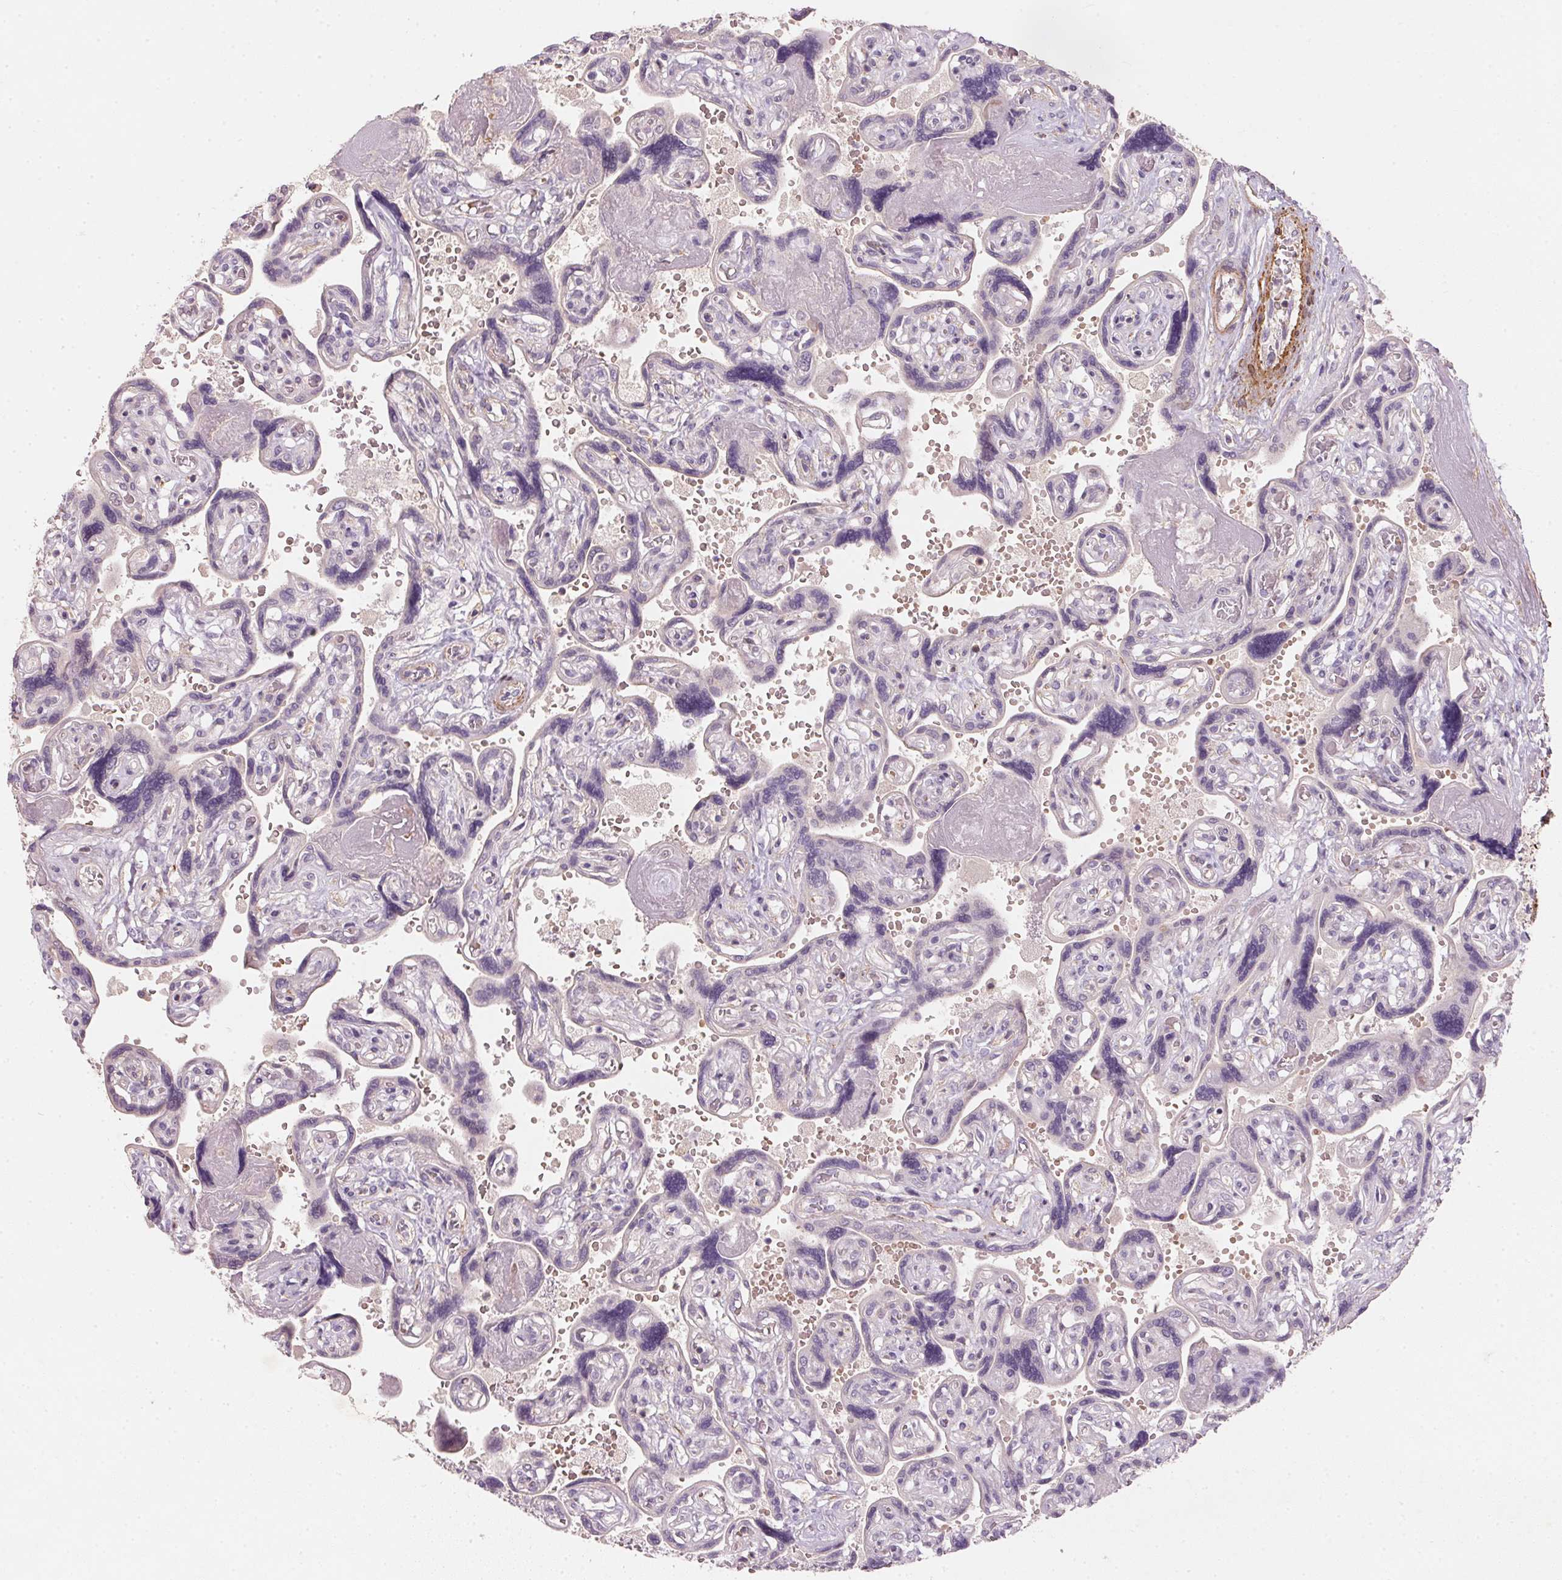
{"staining": {"intensity": "negative", "quantity": "none", "location": "none"}, "tissue": "placenta", "cell_type": "Decidual cells", "image_type": "normal", "snomed": [{"axis": "morphology", "description": "Normal tissue, NOS"}, {"axis": "topography", "description": "Placenta"}], "caption": "This is a histopathology image of immunohistochemistry staining of normal placenta, which shows no expression in decidual cells.", "gene": "KCNK15", "patient": {"sex": "female", "age": 32}}